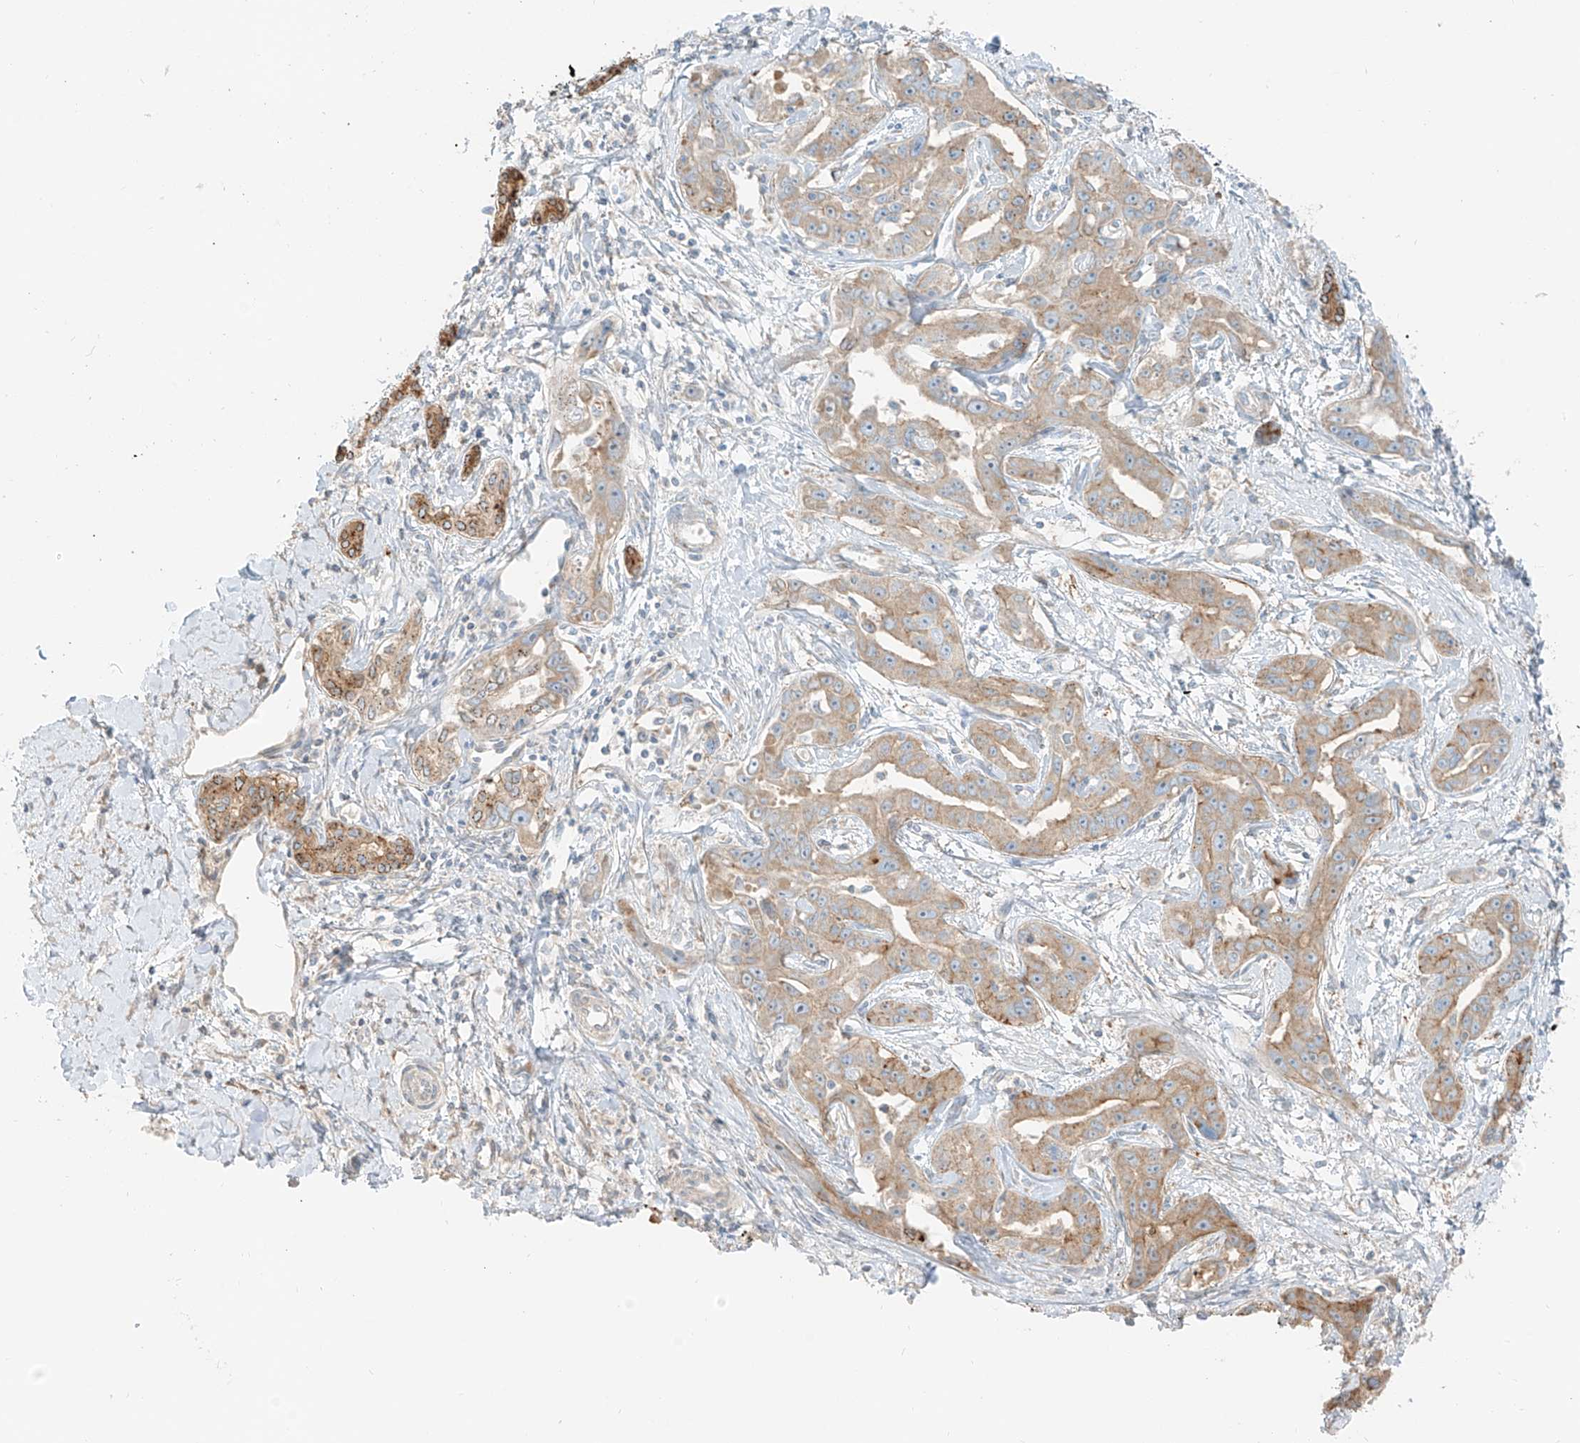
{"staining": {"intensity": "weak", "quantity": "<25%", "location": "cytoplasmic/membranous"}, "tissue": "liver cancer", "cell_type": "Tumor cells", "image_type": "cancer", "snomed": [{"axis": "morphology", "description": "Cholangiocarcinoma"}, {"axis": "topography", "description": "Liver"}], "caption": "The photomicrograph reveals no staining of tumor cells in cholangiocarcinoma (liver).", "gene": "FSTL1", "patient": {"sex": "male", "age": 59}}